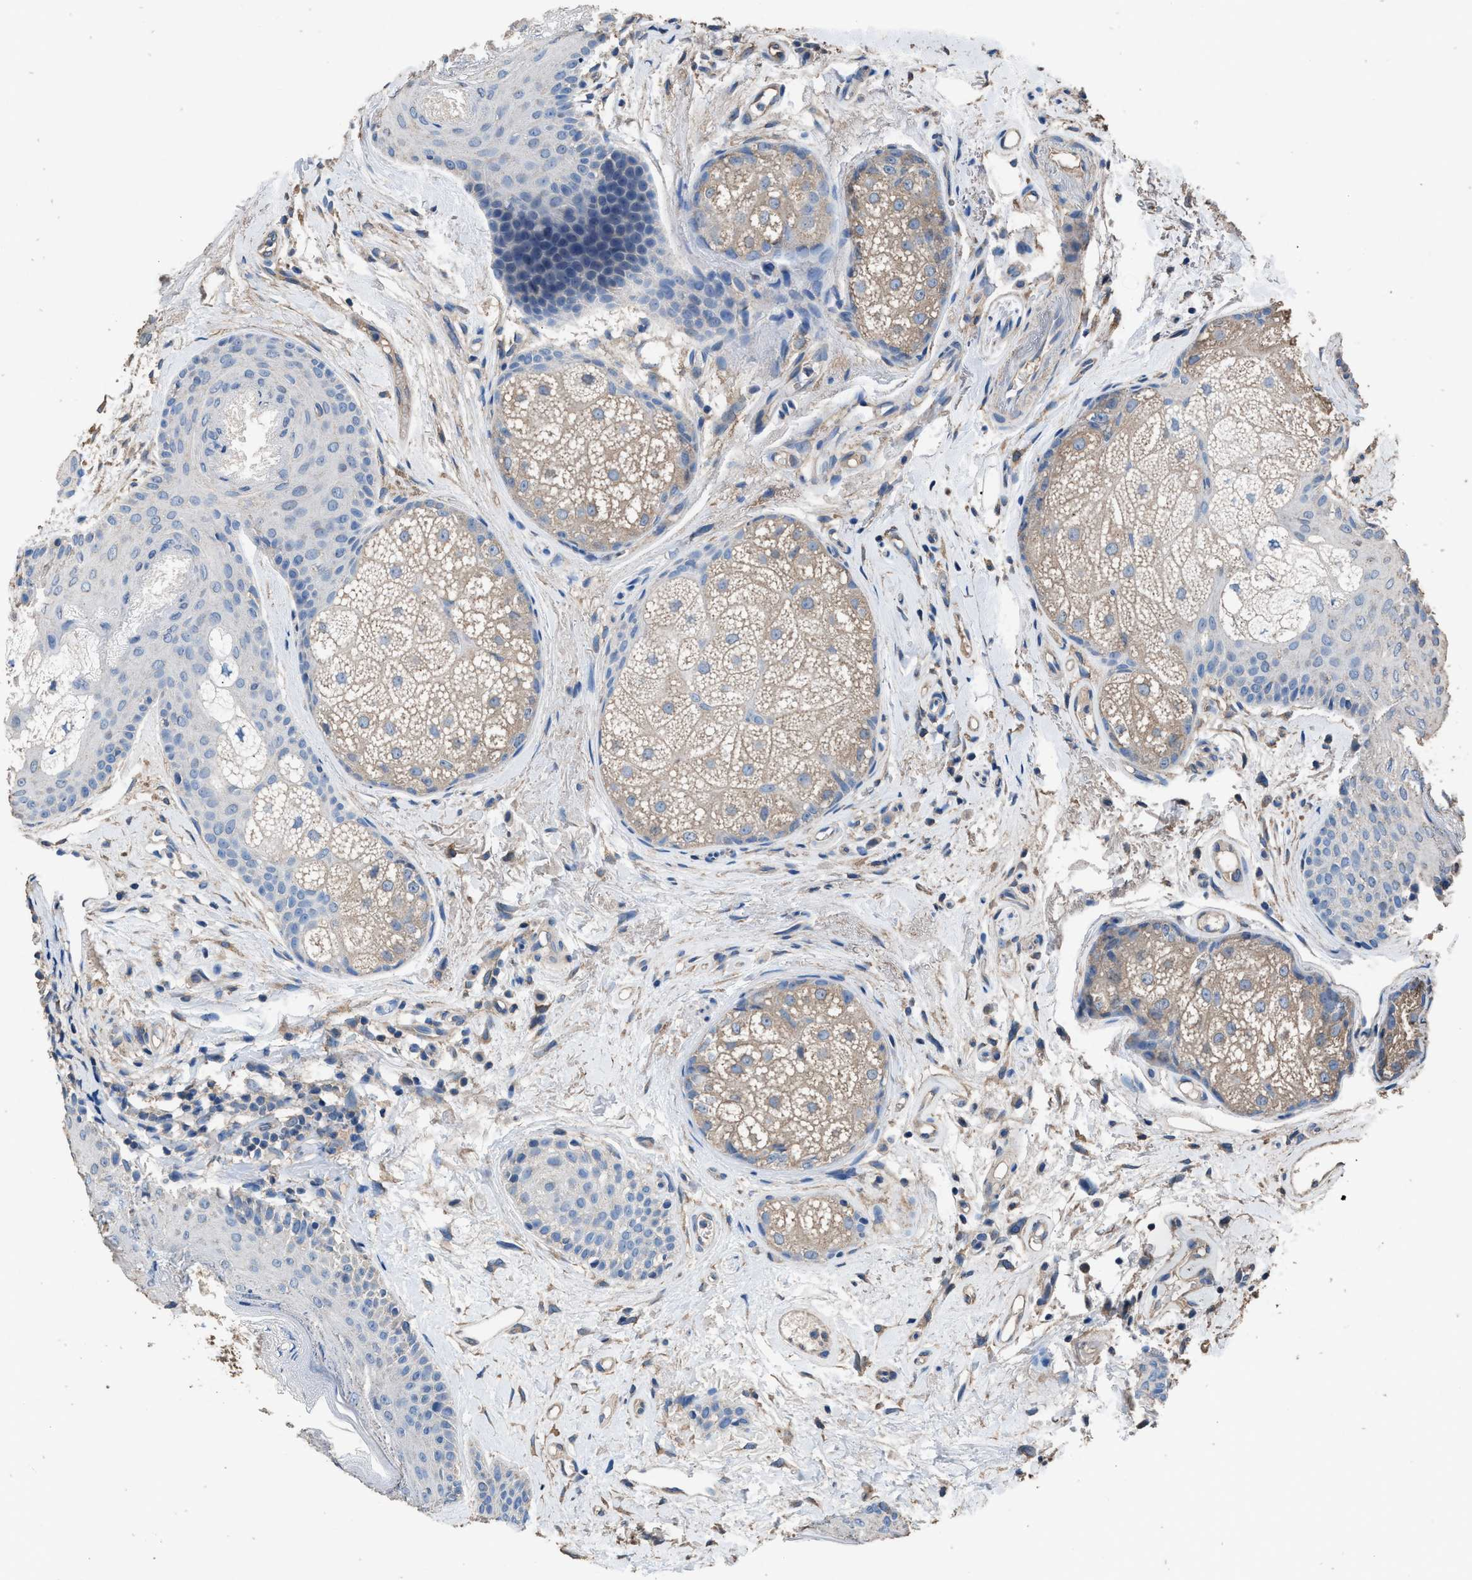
{"staining": {"intensity": "negative", "quantity": "none", "location": "none"}, "tissue": "oral mucosa", "cell_type": "Squamous epithelial cells", "image_type": "normal", "snomed": [{"axis": "morphology", "description": "Normal tissue, NOS"}, {"axis": "topography", "description": "Skin"}, {"axis": "topography", "description": "Oral tissue"}], "caption": "High magnification brightfield microscopy of normal oral mucosa stained with DAB (3,3'-diaminobenzidine) (brown) and counterstained with hematoxylin (blue): squamous epithelial cells show no significant positivity.", "gene": "ITSN1", "patient": {"sex": "male", "age": 84}}